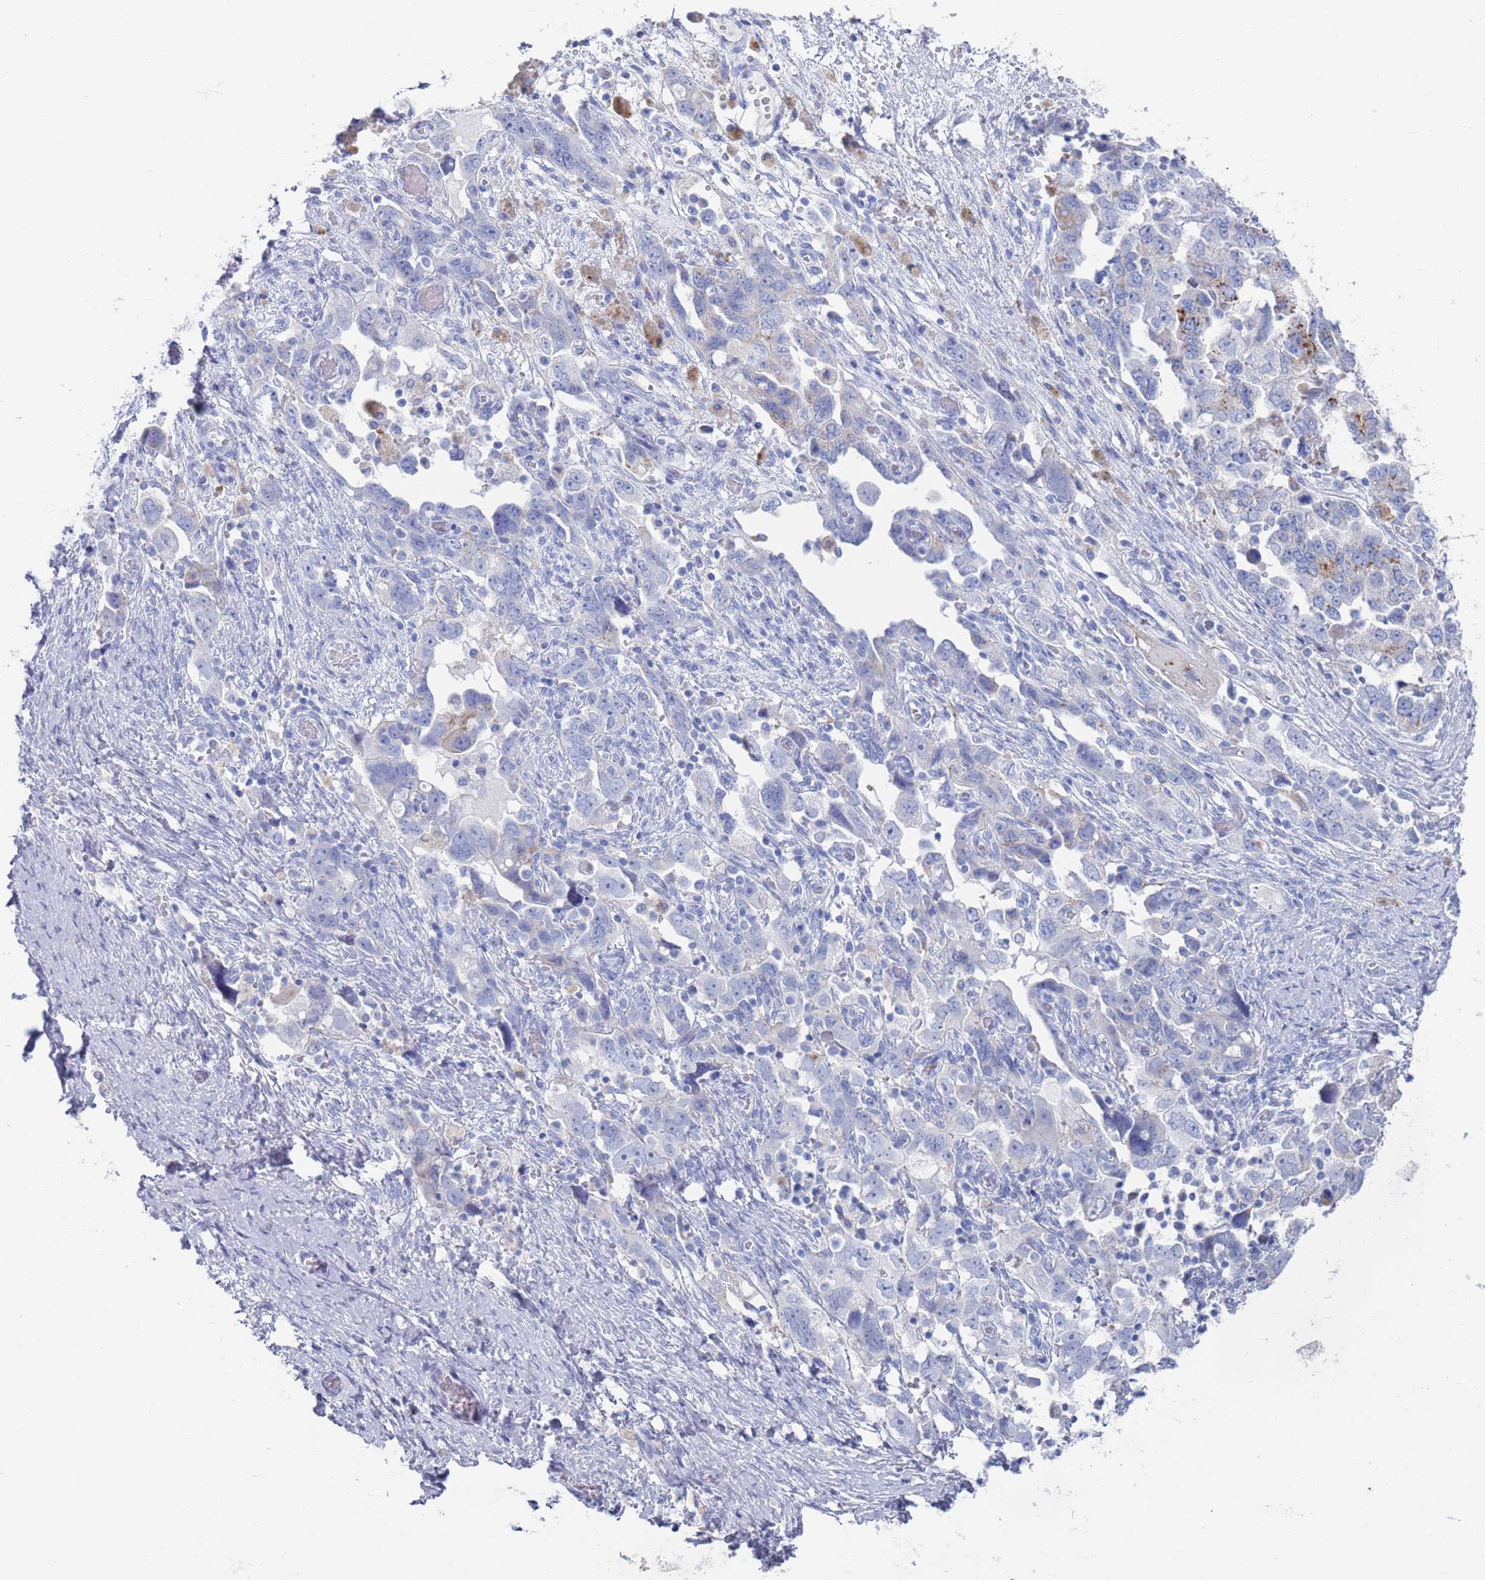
{"staining": {"intensity": "negative", "quantity": "none", "location": "none"}, "tissue": "ovarian cancer", "cell_type": "Tumor cells", "image_type": "cancer", "snomed": [{"axis": "morphology", "description": "Carcinoma, NOS"}, {"axis": "morphology", "description": "Cystadenocarcinoma, serous, NOS"}, {"axis": "topography", "description": "Ovary"}], "caption": "Tumor cells are negative for protein expression in human ovarian cancer (serous cystadenocarcinoma).", "gene": "FUCA1", "patient": {"sex": "female", "age": 69}}